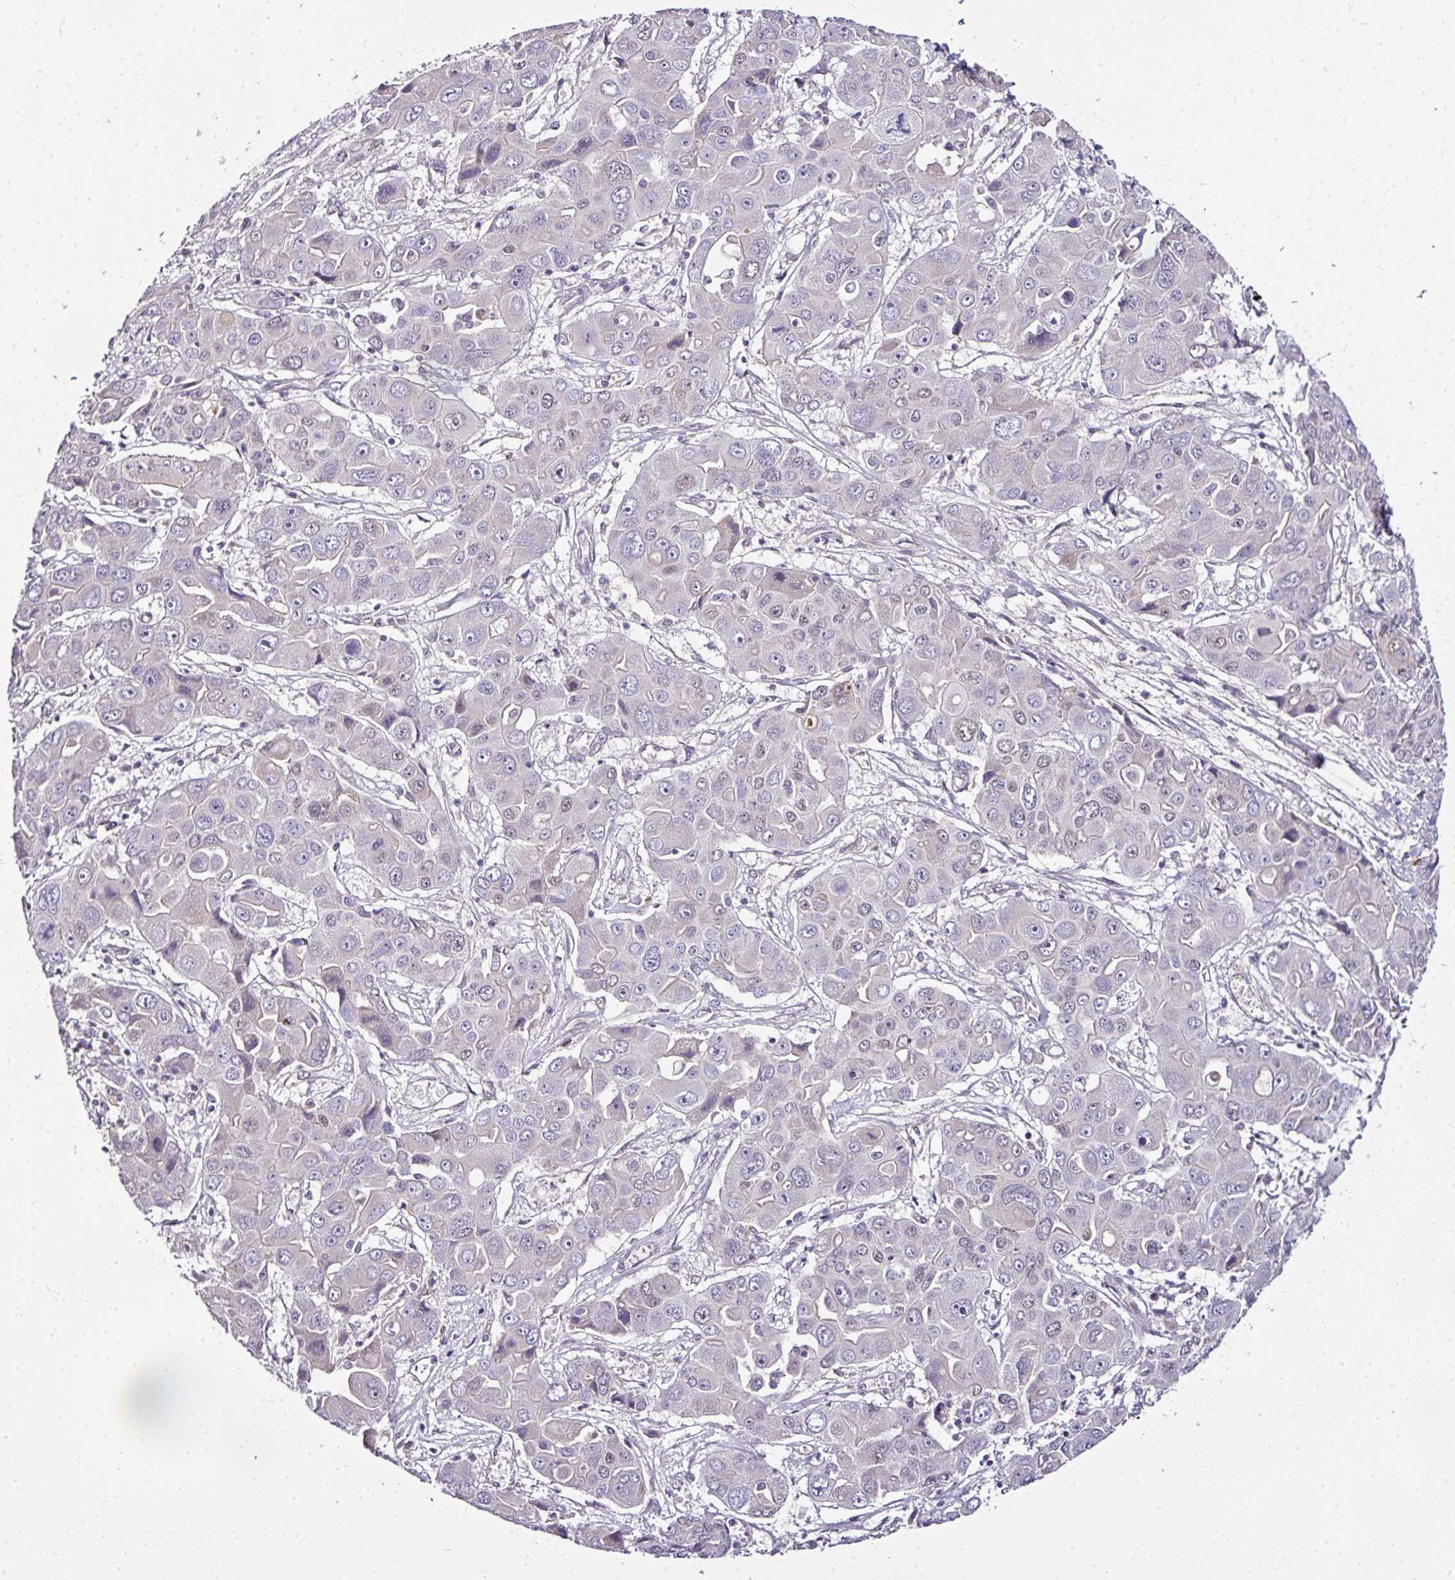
{"staining": {"intensity": "negative", "quantity": "none", "location": "none"}, "tissue": "liver cancer", "cell_type": "Tumor cells", "image_type": "cancer", "snomed": [{"axis": "morphology", "description": "Cholangiocarcinoma"}, {"axis": "topography", "description": "Liver"}], "caption": "An image of liver cancer (cholangiocarcinoma) stained for a protein shows no brown staining in tumor cells.", "gene": "NAPSA", "patient": {"sex": "male", "age": 67}}